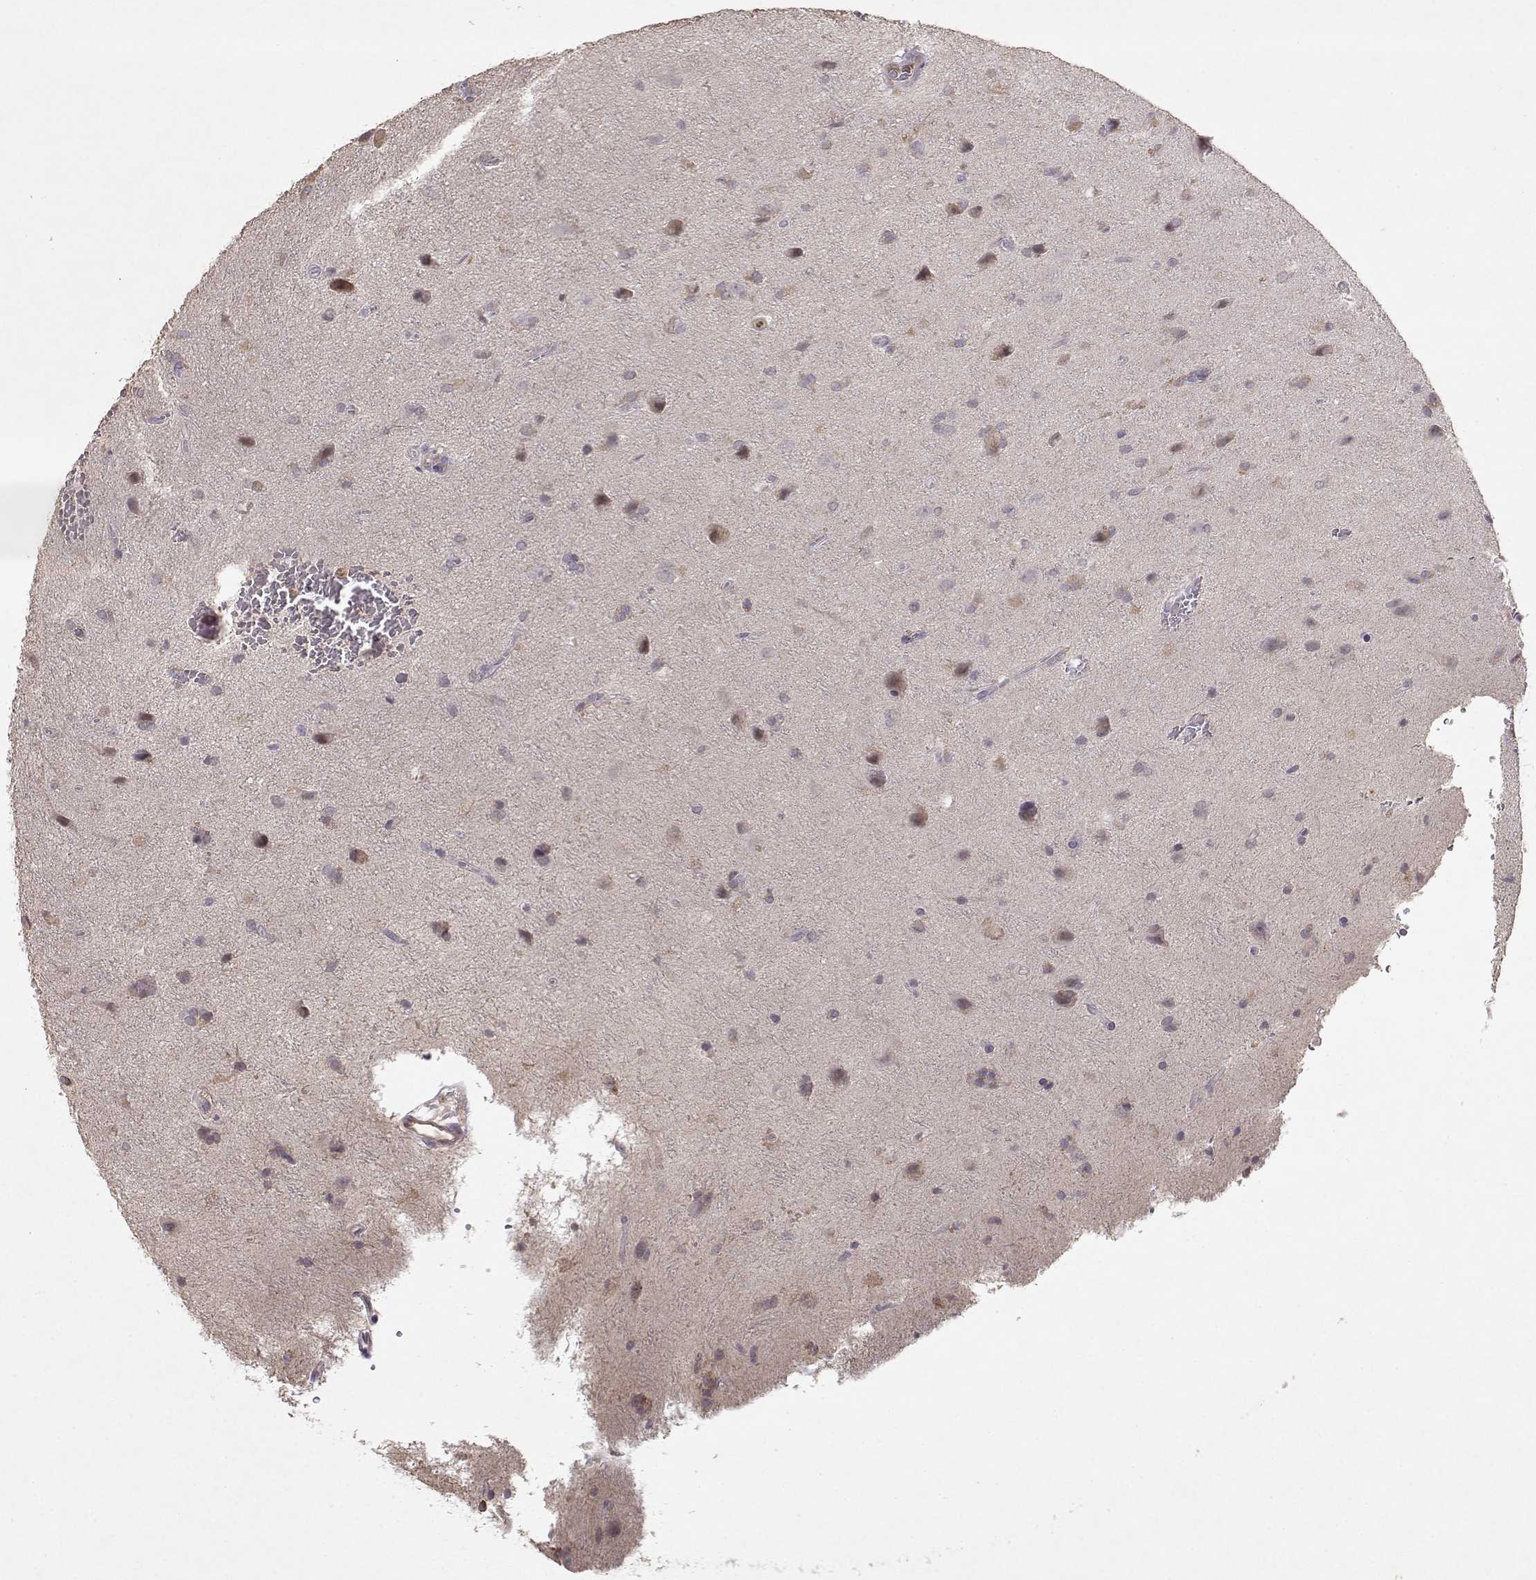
{"staining": {"intensity": "negative", "quantity": "none", "location": "none"}, "tissue": "glioma", "cell_type": "Tumor cells", "image_type": "cancer", "snomed": [{"axis": "morphology", "description": "Glioma, malignant, Low grade"}, {"axis": "topography", "description": "Brain"}], "caption": "Protein analysis of glioma demonstrates no significant staining in tumor cells.", "gene": "BMX", "patient": {"sex": "male", "age": 58}}